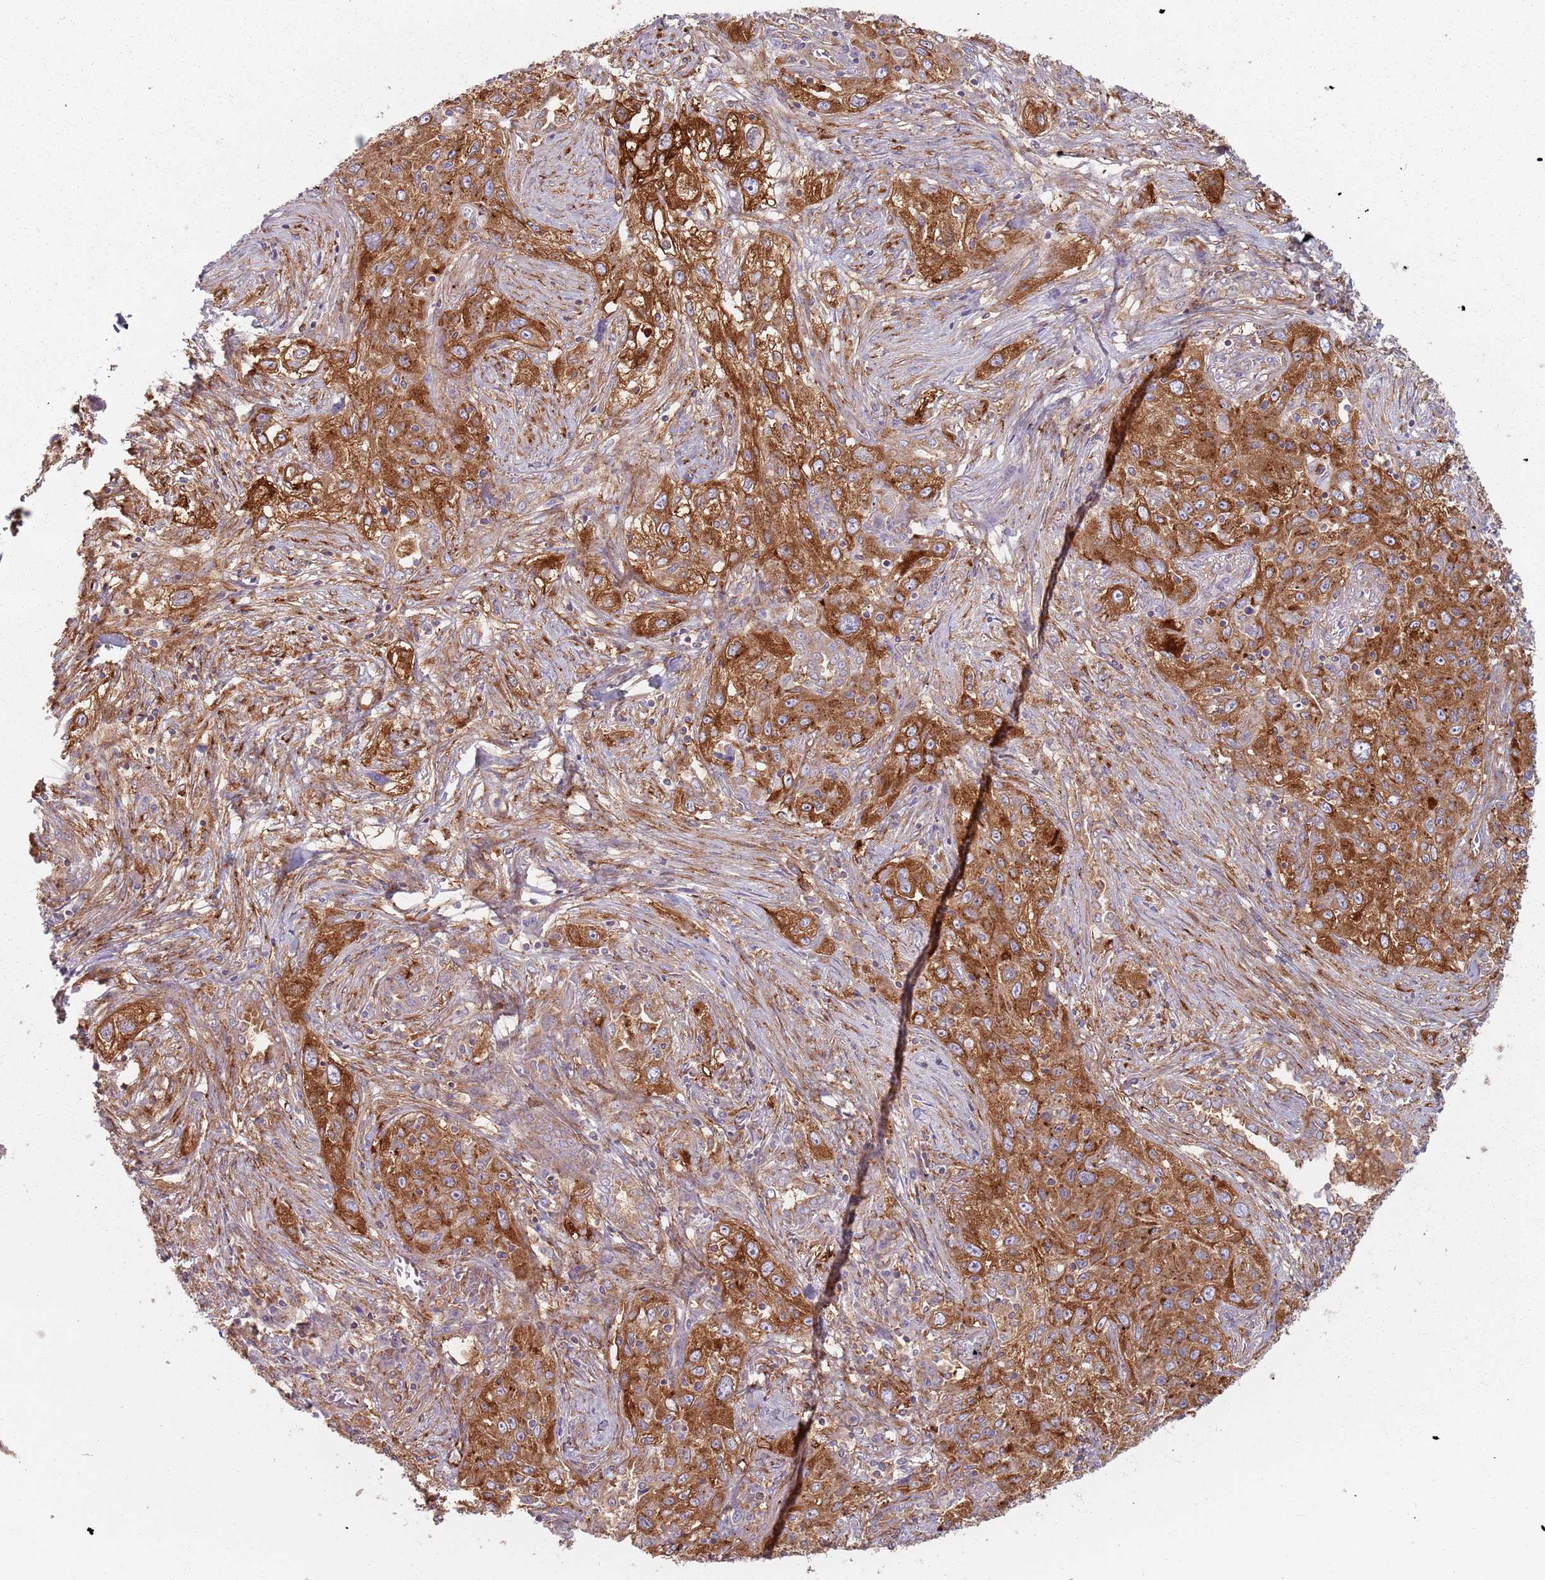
{"staining": {"intensity": "strong", "quantity": ">75%", "location": "cytoplasmic/membranous"}, "tissue": "lung cancer", "cell_type": "Tumor cells", "image_type": "cancer", "snomed": [{"axis": "morphology", "description": "Squamous cell carcinoma, NOS"}, {"axis": "topography", "description": "Lung"}], "caption": "A high amount of strong cytoplasmic/membranous positivity is identified in about >75% of tumor cells in lung squamous cell carcinoma tissue.", "gene": "TPD52L2", "patient": {"sex": "female", "age": 69}}